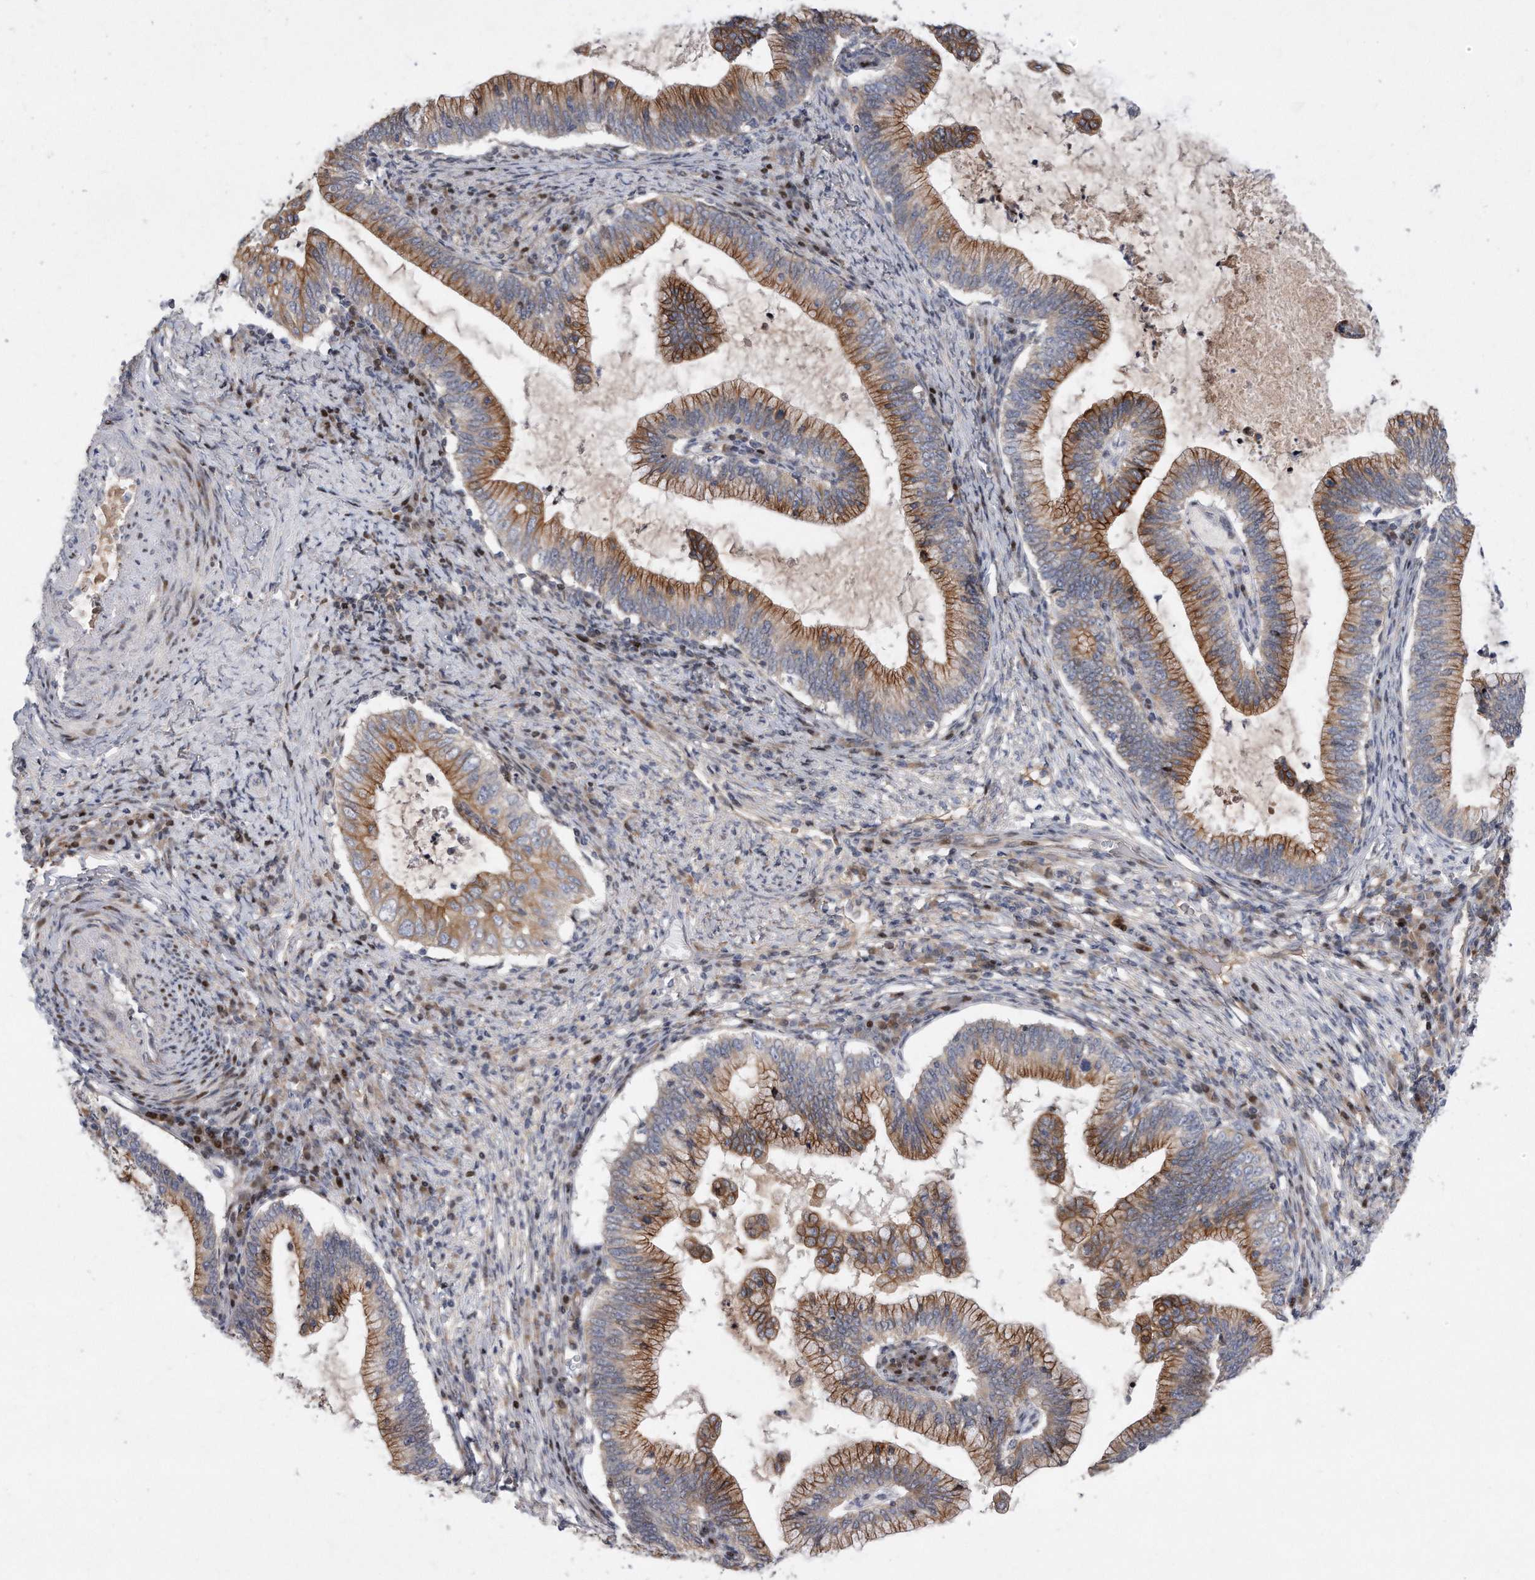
{"staining": {"intensity": "strong", "quantity": "25%-75%", "location": "cytoplasmic/membranous"}, "tissue": "cervical cancer", "cell_type": "Tumor cells", "image_type": "cancer", "snomed": [{"axis": "morphology", "description": "Adenocarcinoma, NOS"}, {"axis": "topography", "description": "Cervix"}], "caption": "Immunohistochemistry (IHC) (DAB) staining of cervical cancer shows strong cytoplasmic/membranous protein staining in about 25%-75% of tumor cells.", "gene": "CDH12", "patient": {"sex": "female", "age": 36}}